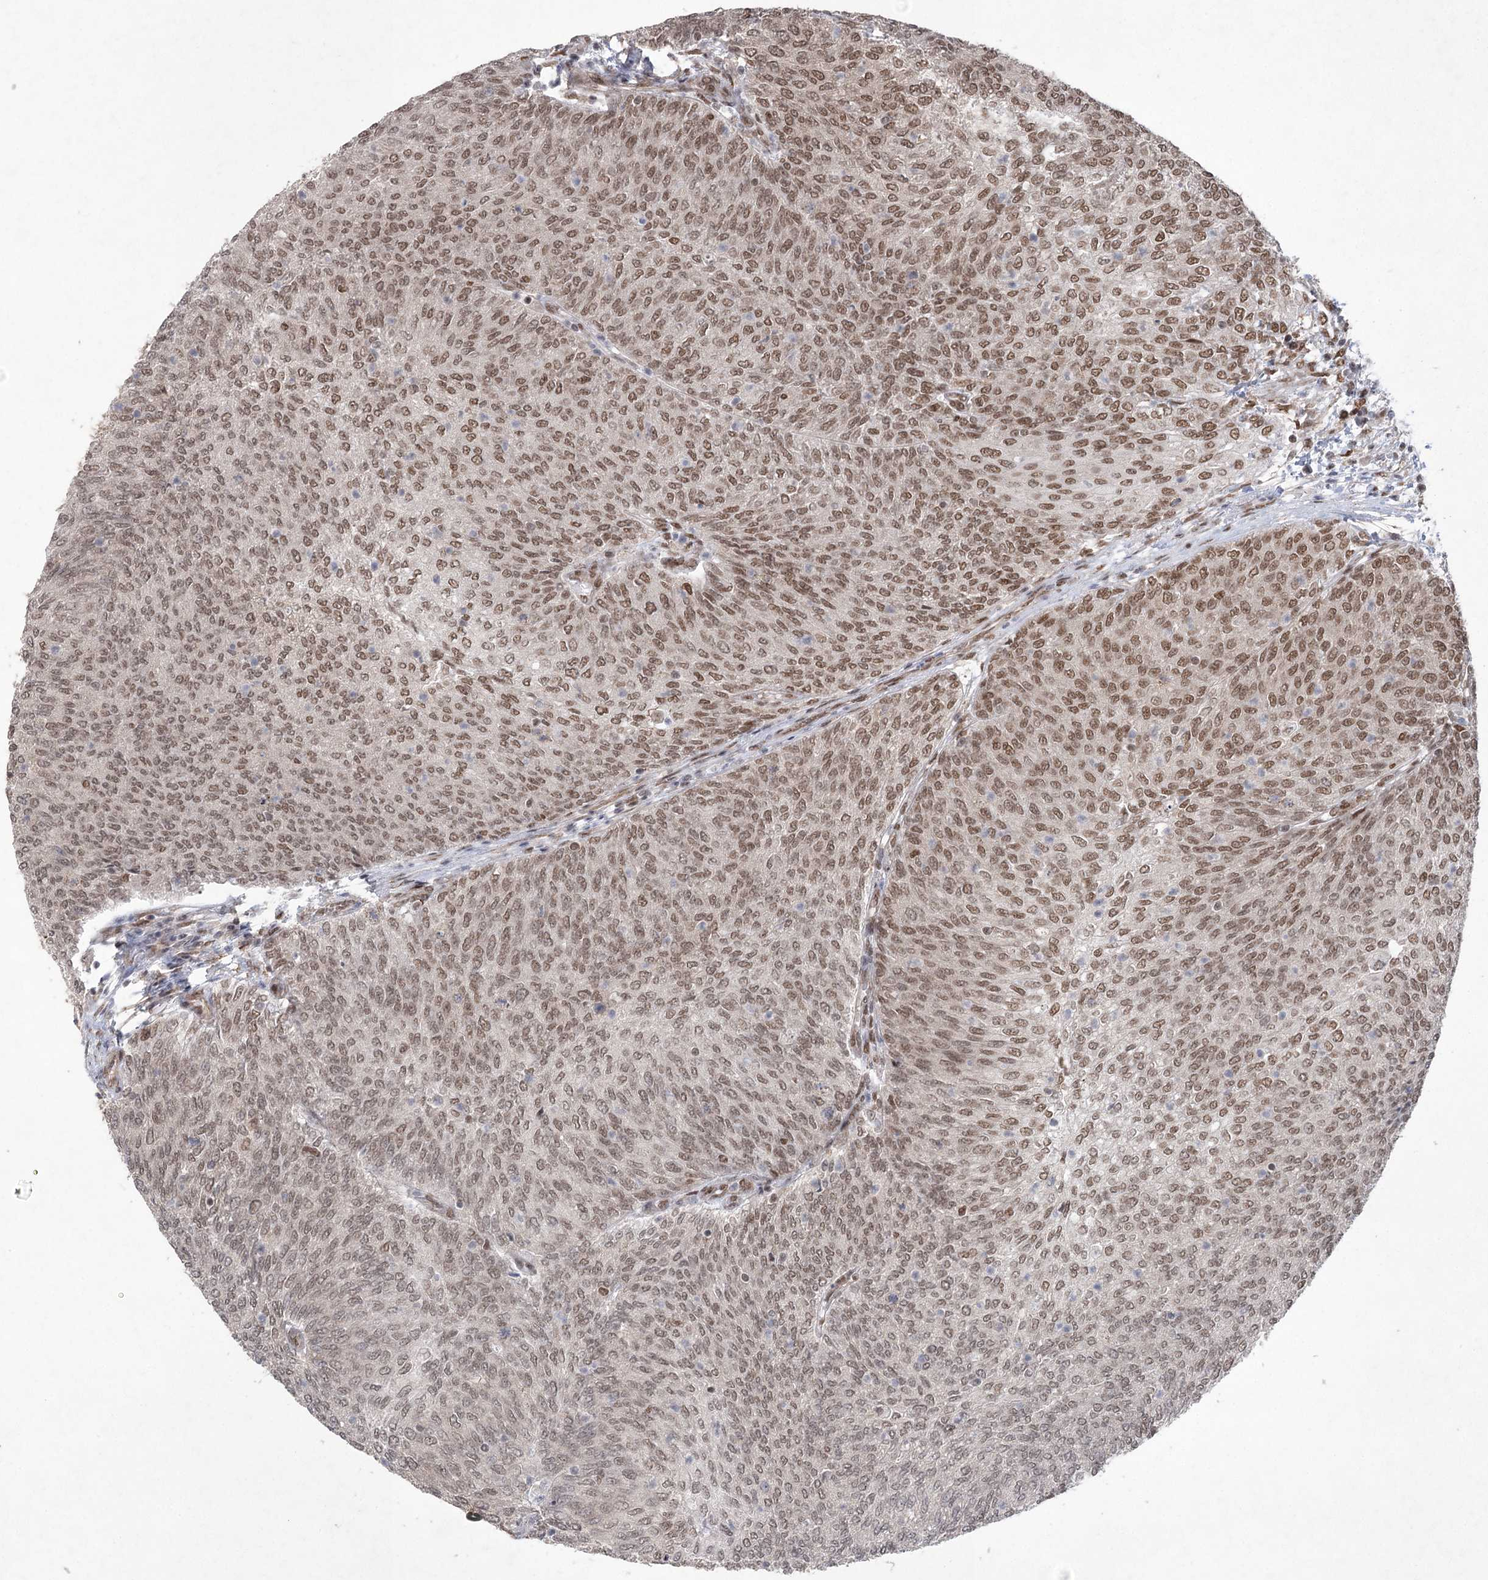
{"staining": {"intensity": "moderate", "quantity": ">75%", "location": "nuclear"}, "tissue": "urothelial cancer", "cell_type": "Tumor cells", "image_type": "cancer", "snomed": [{"axis": "morphology", "description": "Urothelial carcinoma, Low grade"}, {"axis": "topography", "description": "Urinary bladder"}], "caption": "Protein staining exhibits moderate nuclear positivity in about >75% of tumor cells in low-grade urothelial carcinoma. Using DAB (3,3'-diaminobenzidine) (brown) and hematoxylin (blue) stains, captured at high magnification using brightfield microscopy.", "gene": "ZCCHC8", "patient": {"sex": "female", "age": 79}}